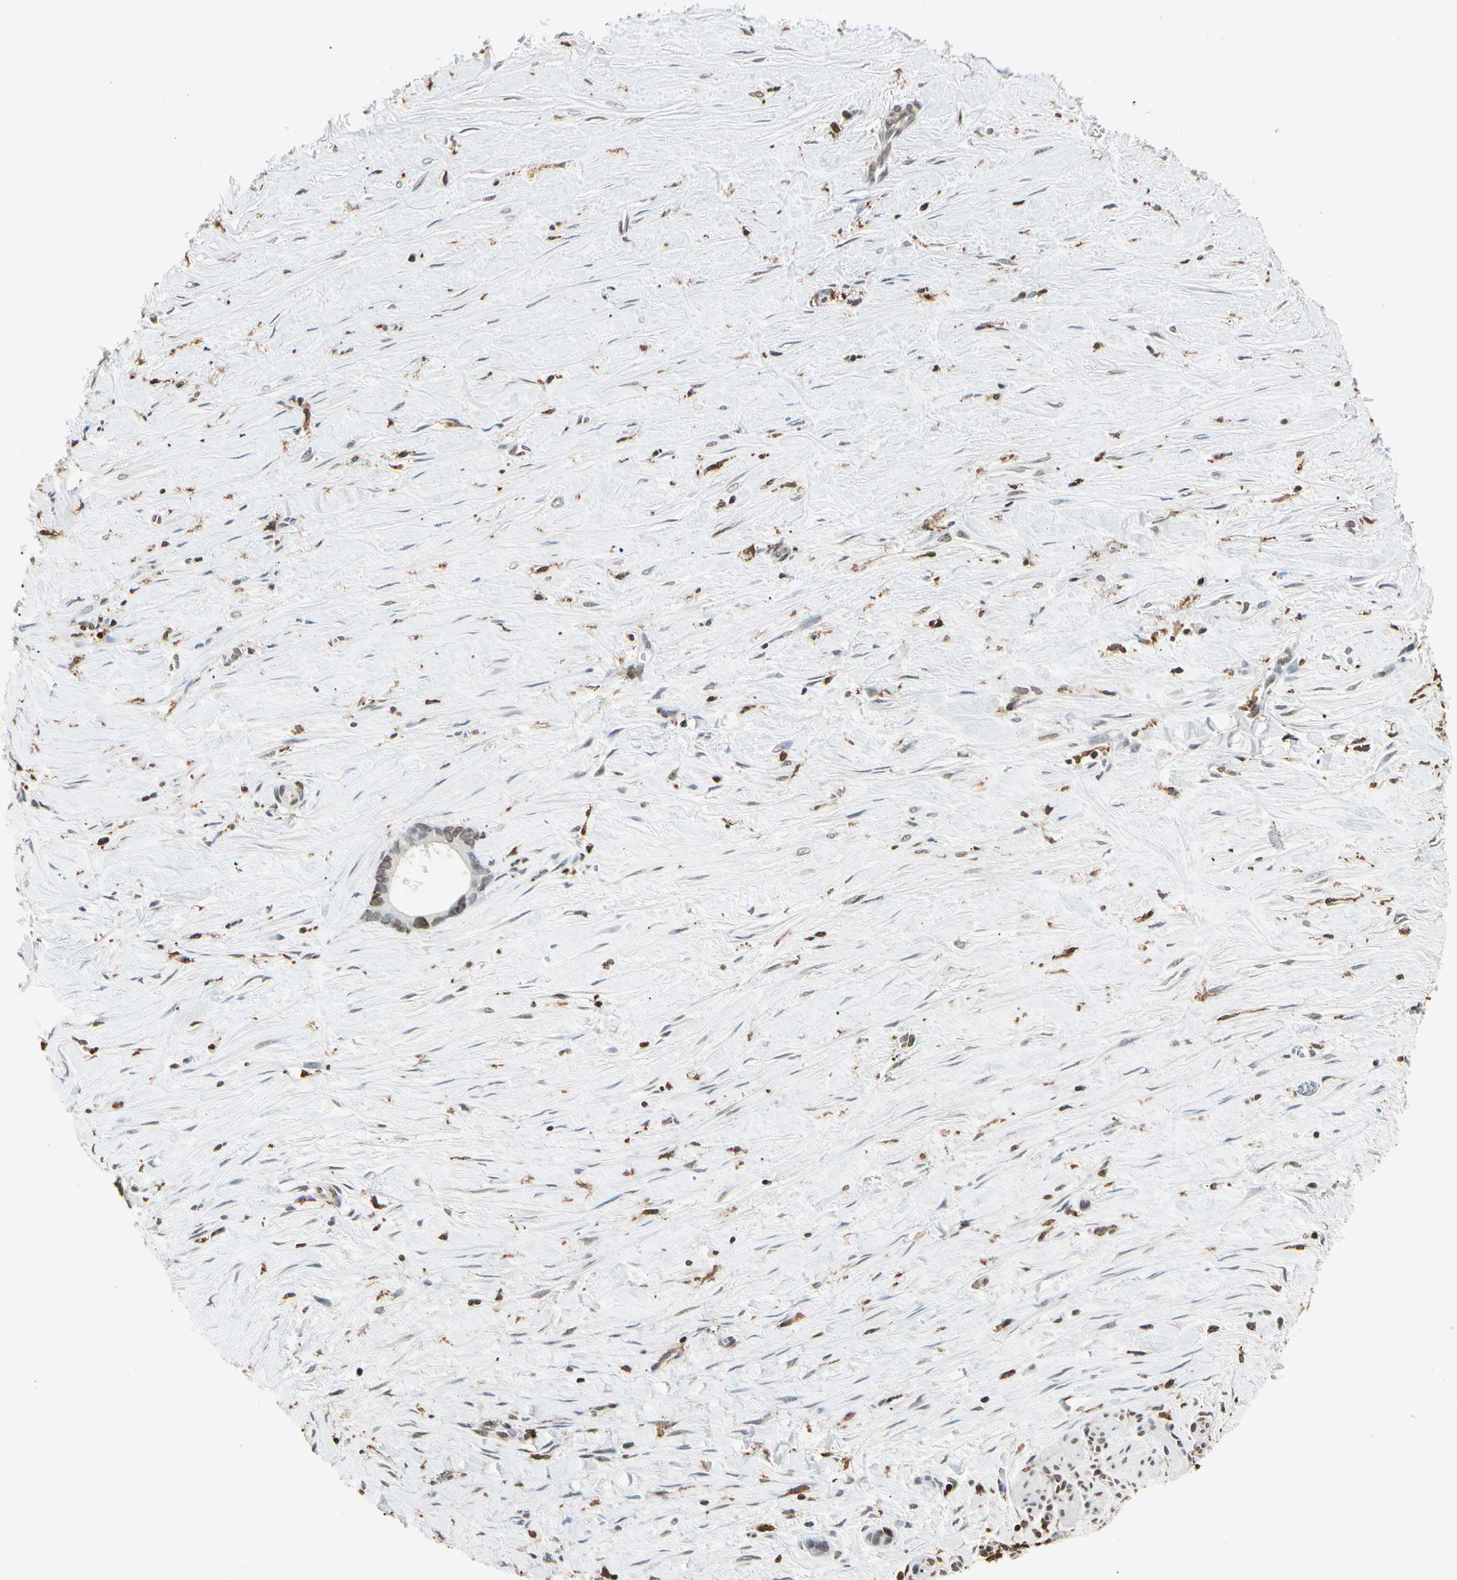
{"staining": {"intensity": "weak", "quantity": "25%-75%", "location": "nuclear"}, "tissue": "liver cancer", "cell_type": "Tumor cells", "image_type": "cancer", "snomed": [{"axis": "morphology", "description": "Cholangiocarcinoma"}, {"axis": "topography", "description": "Liver"}], "caption": "A brown stain labels weak nuclear positivity of a protein in liver cancer tumor cells. (IHC, brightfield microscopy, high magnification).", "gene": "FER", "patient": {"sex": "female", "age": 55}}